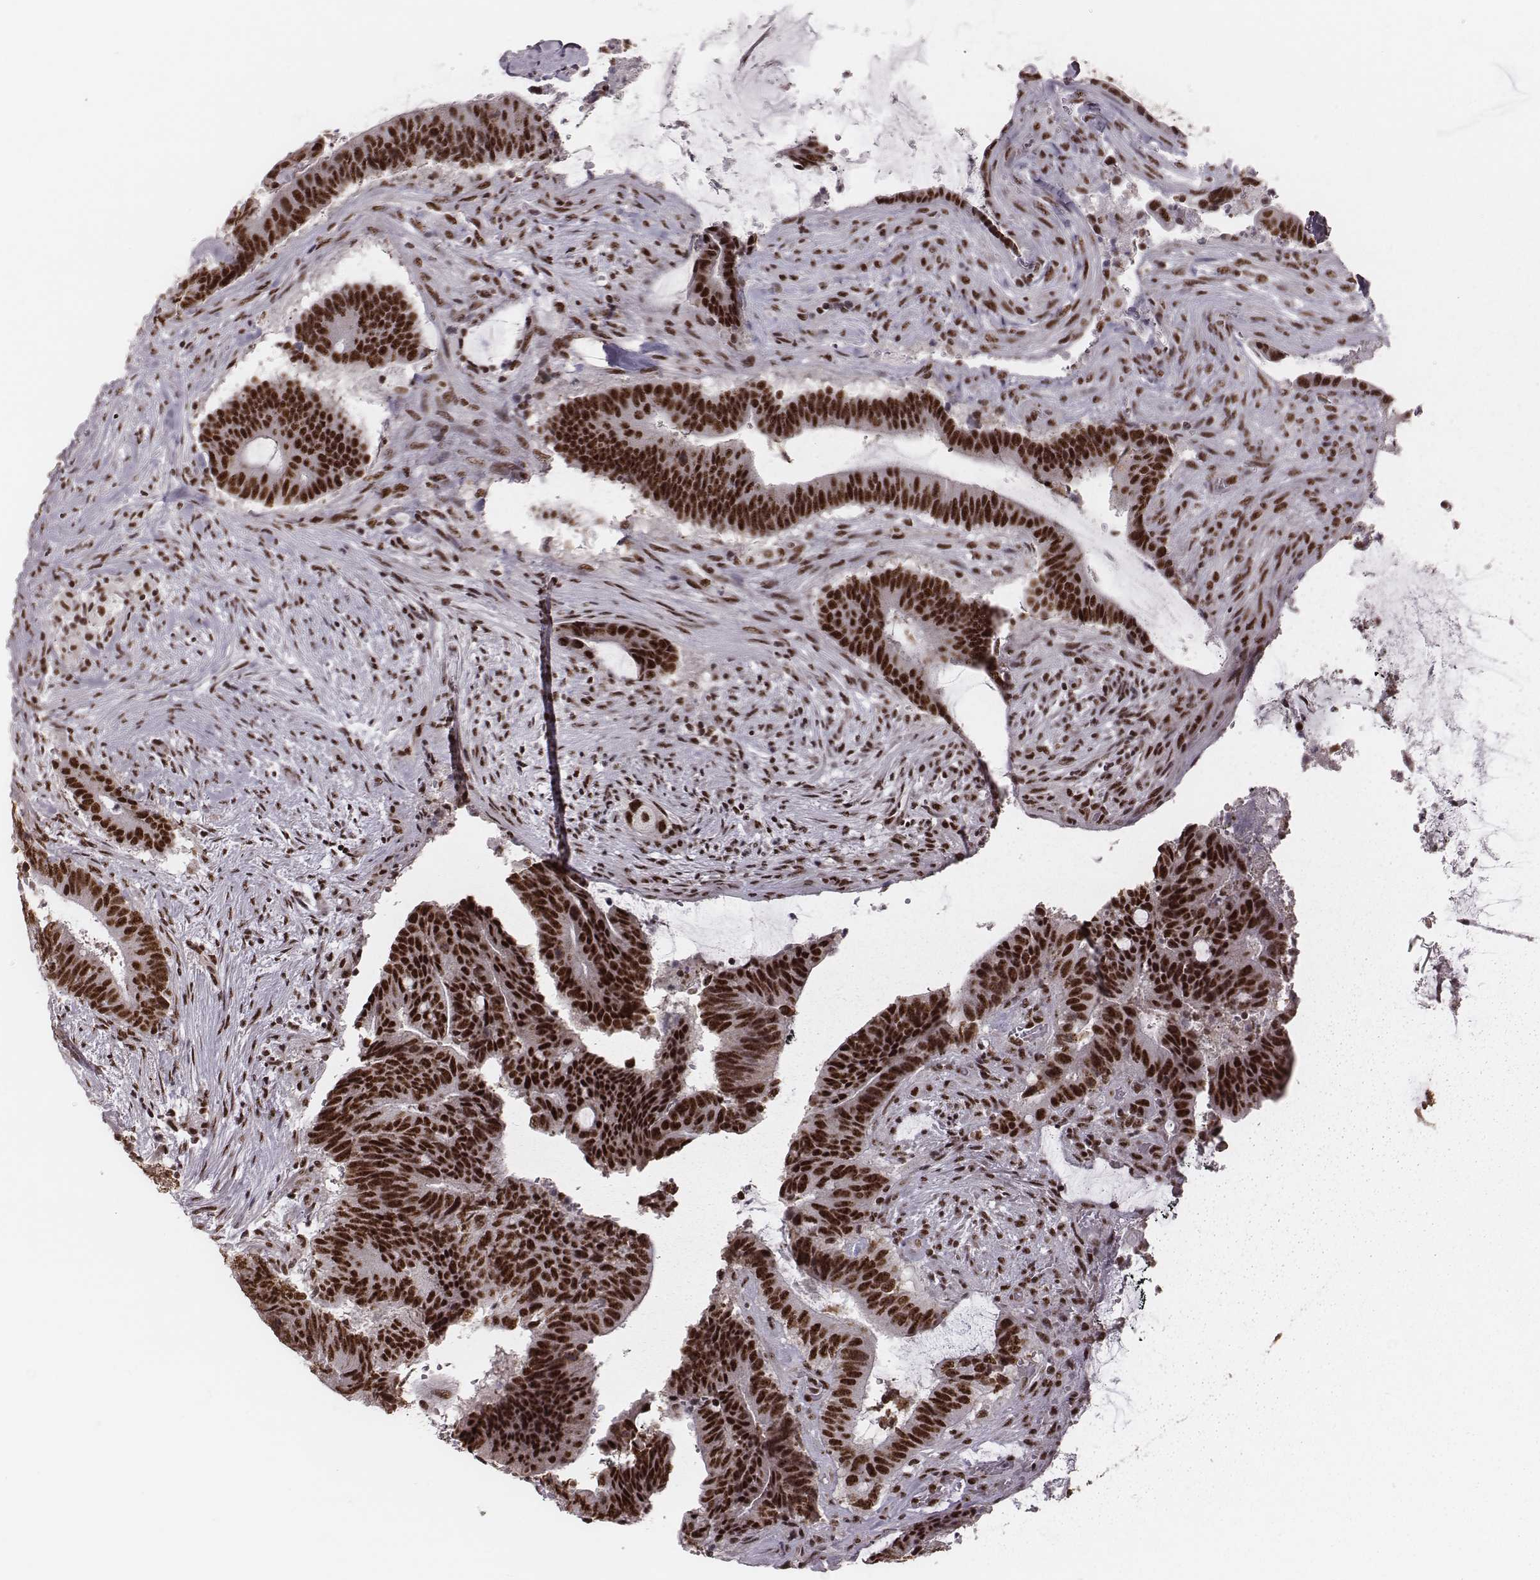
{"staining": {"intensity": "strong", "quantity": ">75%", "location": "nuclear"}, "tissue": "colorectal cancer", "cell_type": "Tumor cells", "image_type": "cancer", "snomed": [{"axis": "morphology", "description": "Adenocarcinoma, NOS"}, {"axis": "topography", "description": "Colon"}], "caption": "Immunohistochemical staining of human colorectal adenocarcinoma displays high levels of strong nuclear positivity in about >75% of tumor cells. Using DAB (3,3'-diaminobenzidine) (brown) and hematoxylin (blue) stains, captured at high magnification using brightfield microscopy.", "gene": "LUC7L", "patient": {"sex": "female", "age": 43}}